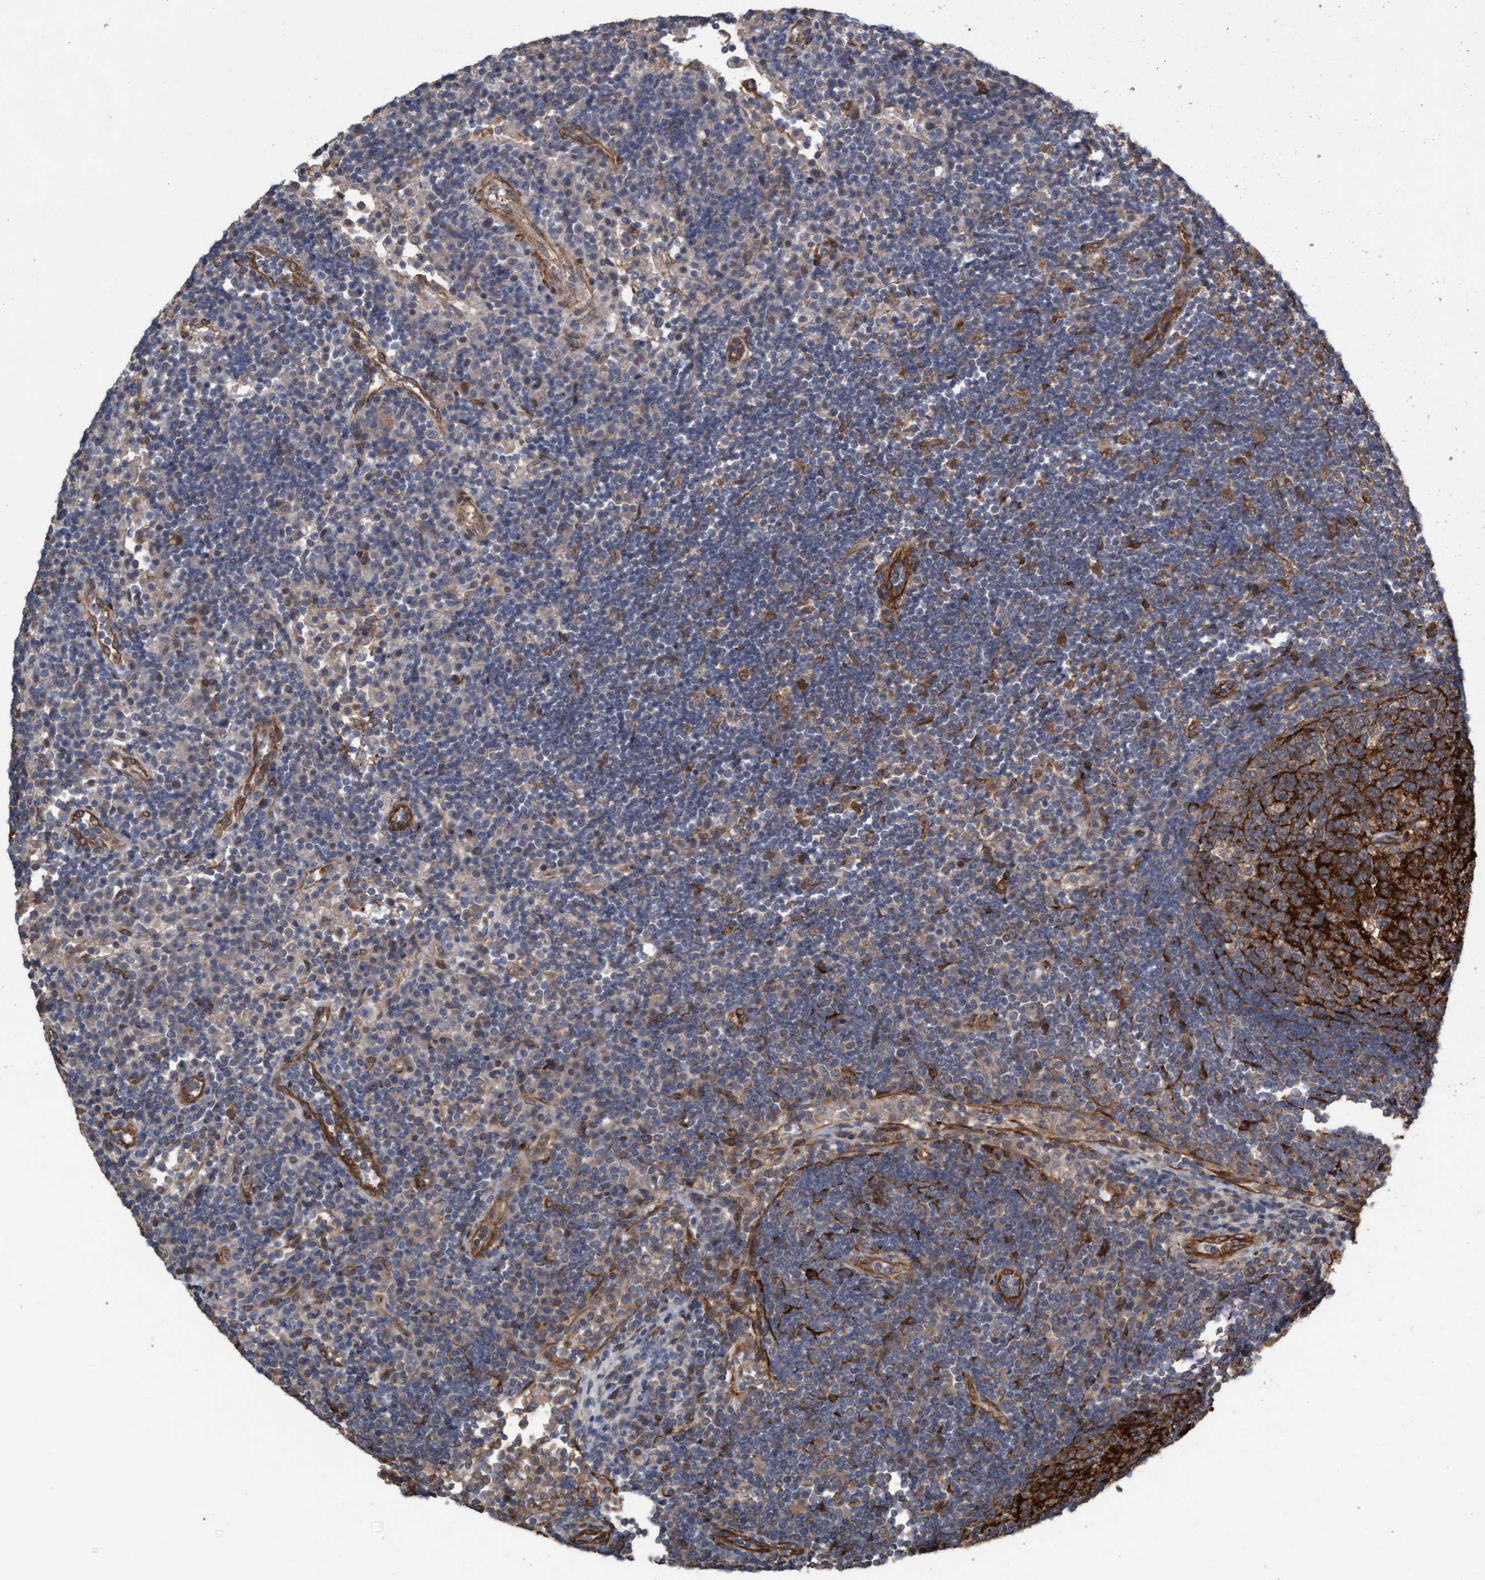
{"staining": {"intensity": "moderate", "quantity": ">75%", "location": "cytoplasmic/membranous"}, "tissue": "lymph node", "cell_type": "Germinal center cells", "image_type": "normal", "snomed": [{"axis": "morphology", "description": "Normal tissue, NOS"}, {"axis": "topography", "description": "Lymph node"}], "caption": "Brown immunohistochemical staining in benign lymph node displays moderate cytoplasmic/membranous expression in approximately >75% of germinal center cells. Nuclei are stained in blue.", "gene": "CDC42EP4", "patient": {"sex": "female", "age": 53}}